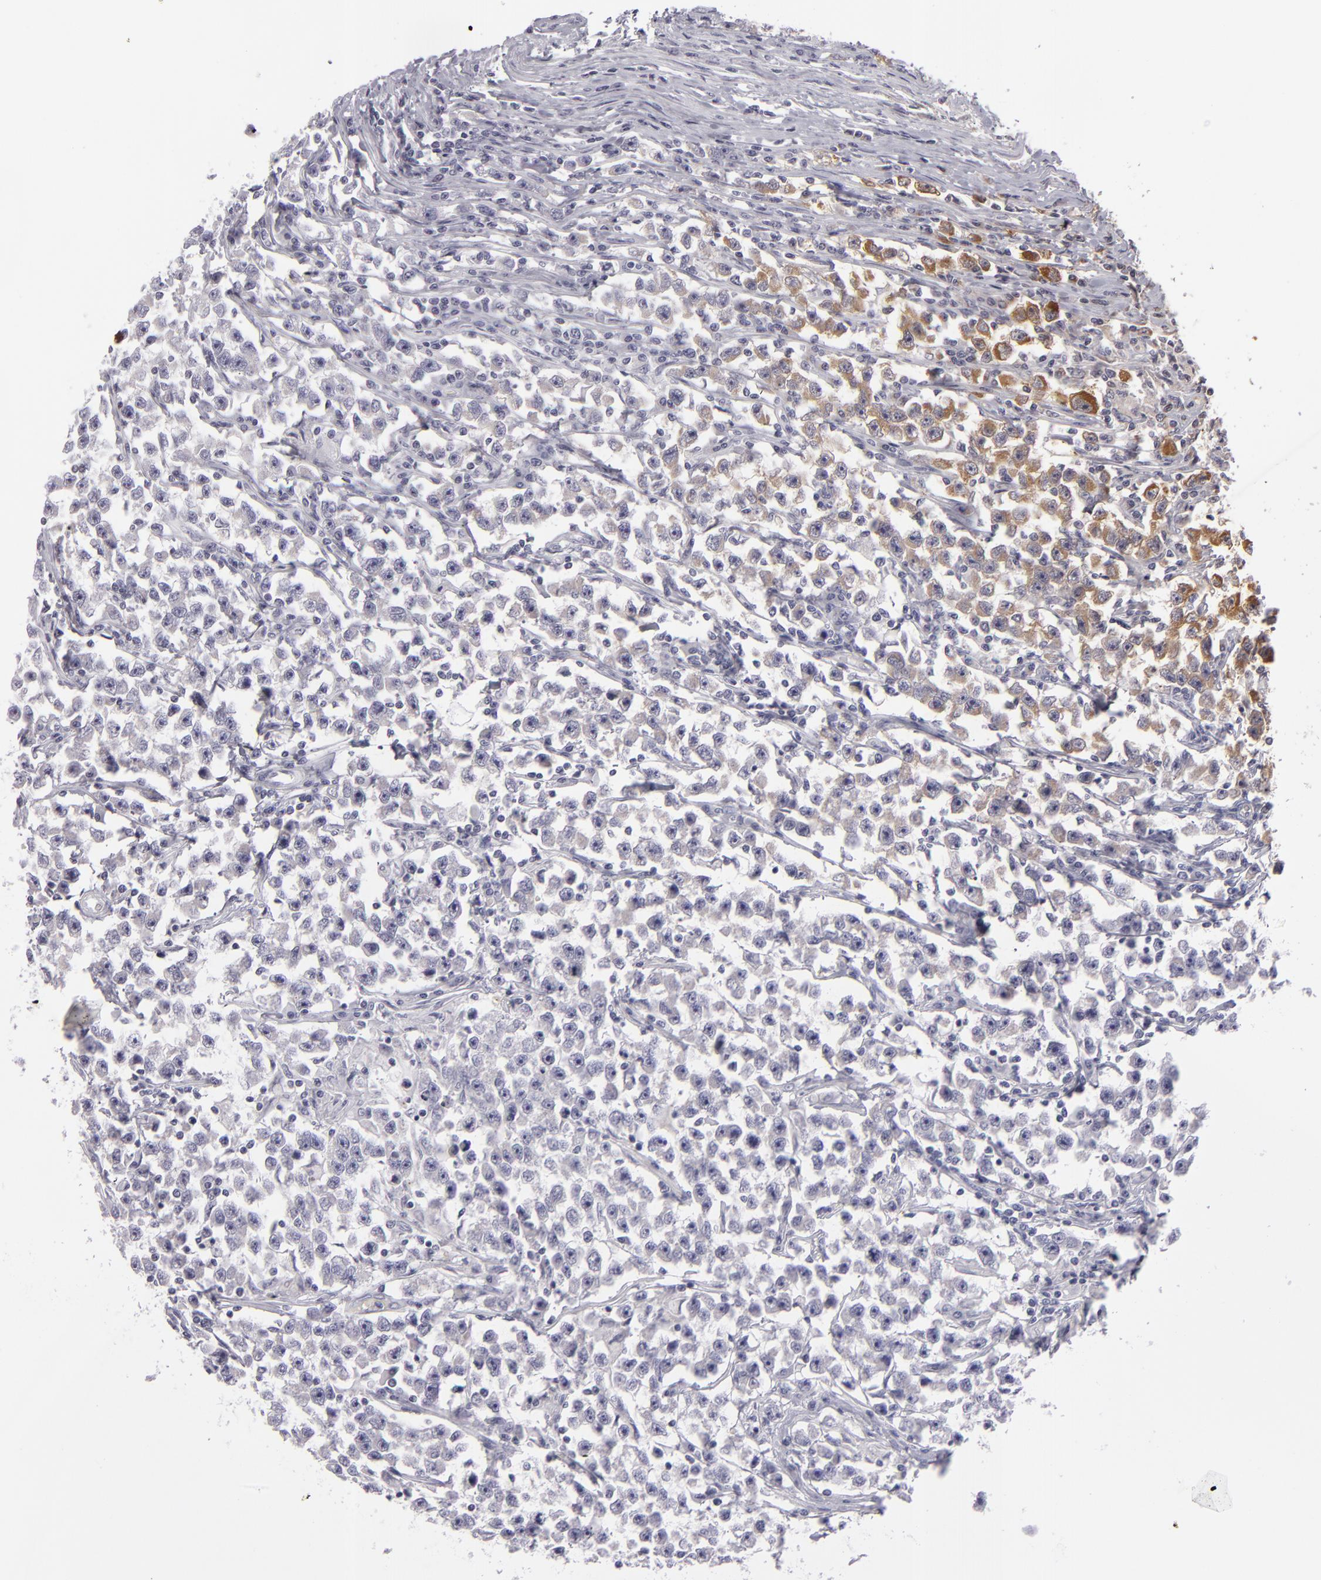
{"staining": {"intensity": "strong", "quantity": ">75%", "location": "cytoplasmic/membranous"}, "tissue": "testis cancer", "cell_type": "Tumor cells", "image_type": "cancer", "snomed": [{"axis": "morphology", "description": "Seminoma, NOS"}, {"axis": "topography", "description": "Testis"}], "caption": "This histopathology image exhibits immunohistochemistry staining of seminoma (testis), with high strong cytoplasmic/membranous positivity in about >75% of tumor cells.", "gene": "SH2D4A", "patient": {"sex": "male", "age": 33}}